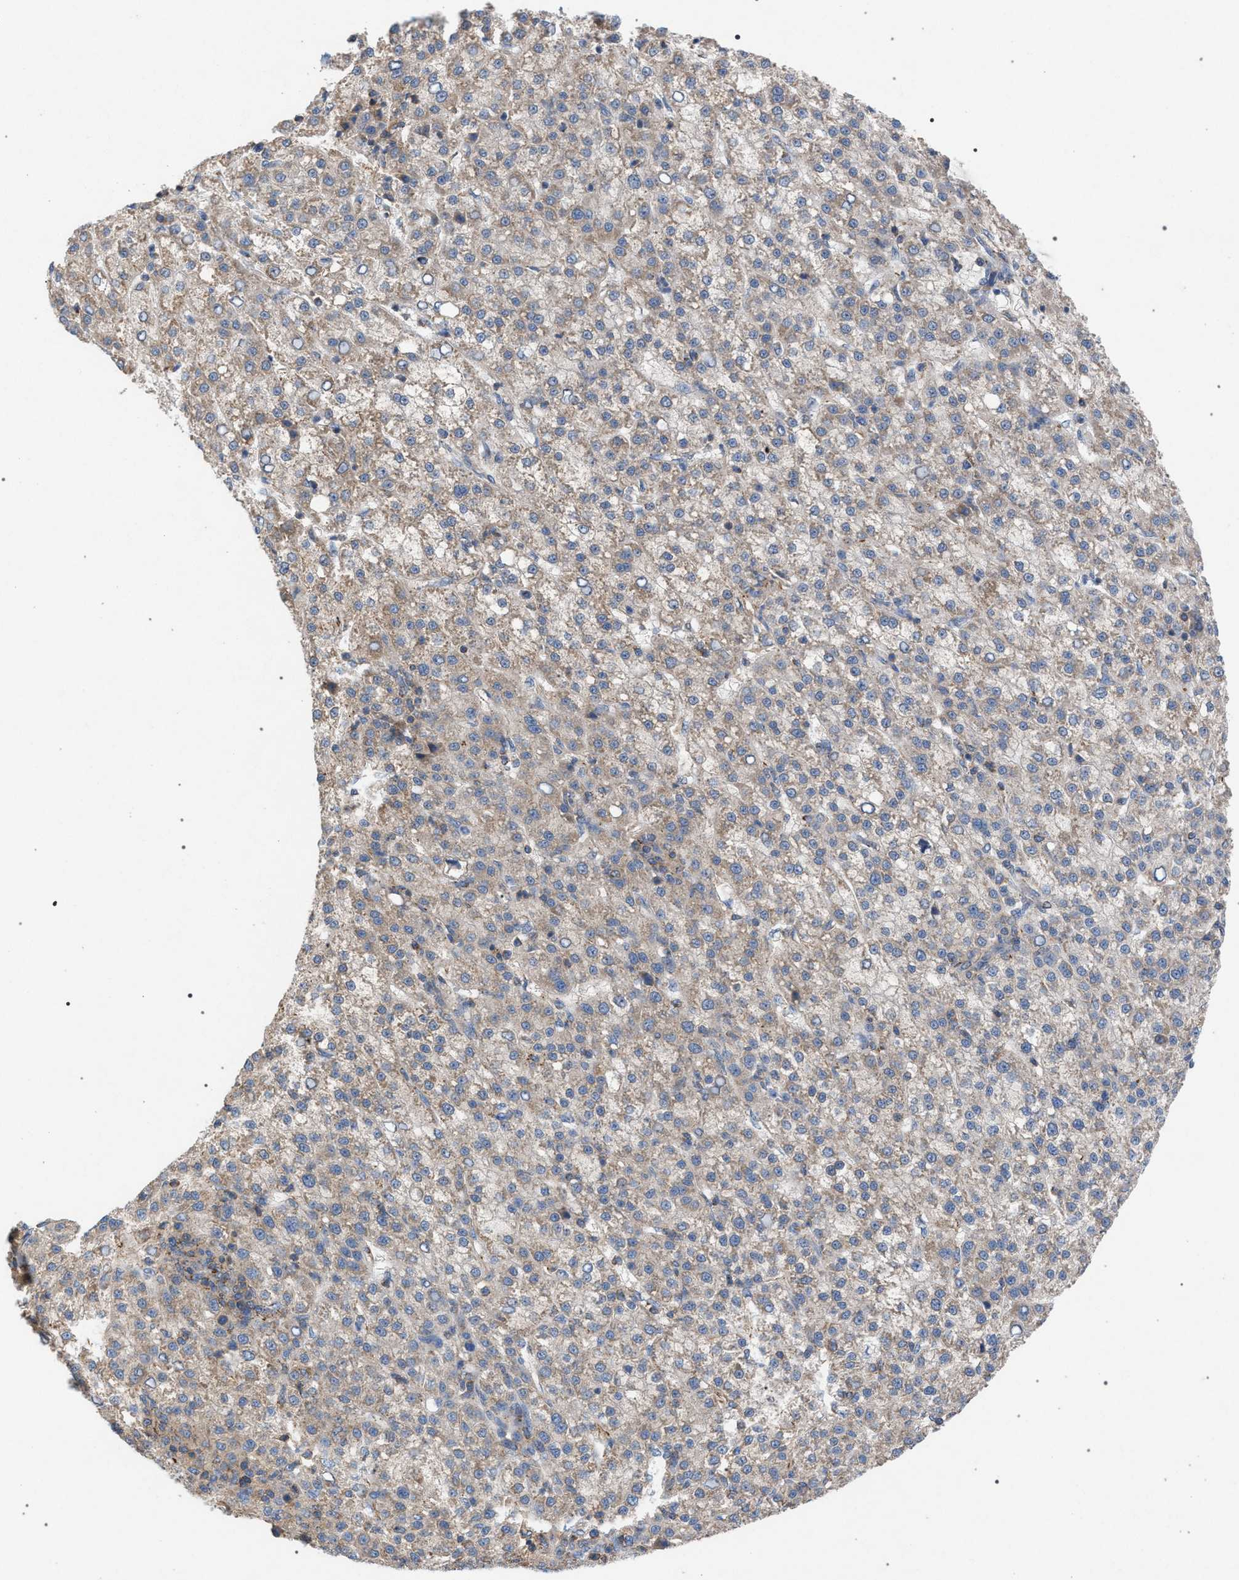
{"staining": {"intensity": "weak", "quantity": ">75%", "location": "cytoplasmic/membranous"}, "tissue": "liver cancer", "cell_type": "Tumor cells", "image_type": "cancer", "snomed": [{"axis": "morphology", "description": "Carcinoma, Hepatocellular, NOS"}, {"axis": "topography", "description": "Liver"}], "caption": "Liver hepatocellular carcinoma stained with a brown dye reveals weak cytoplasmic/membranous positive positivity in approximately >75% of tumor cells.", "gene": "VPS13A", "patient": {"sex": "female", "age": 58}}